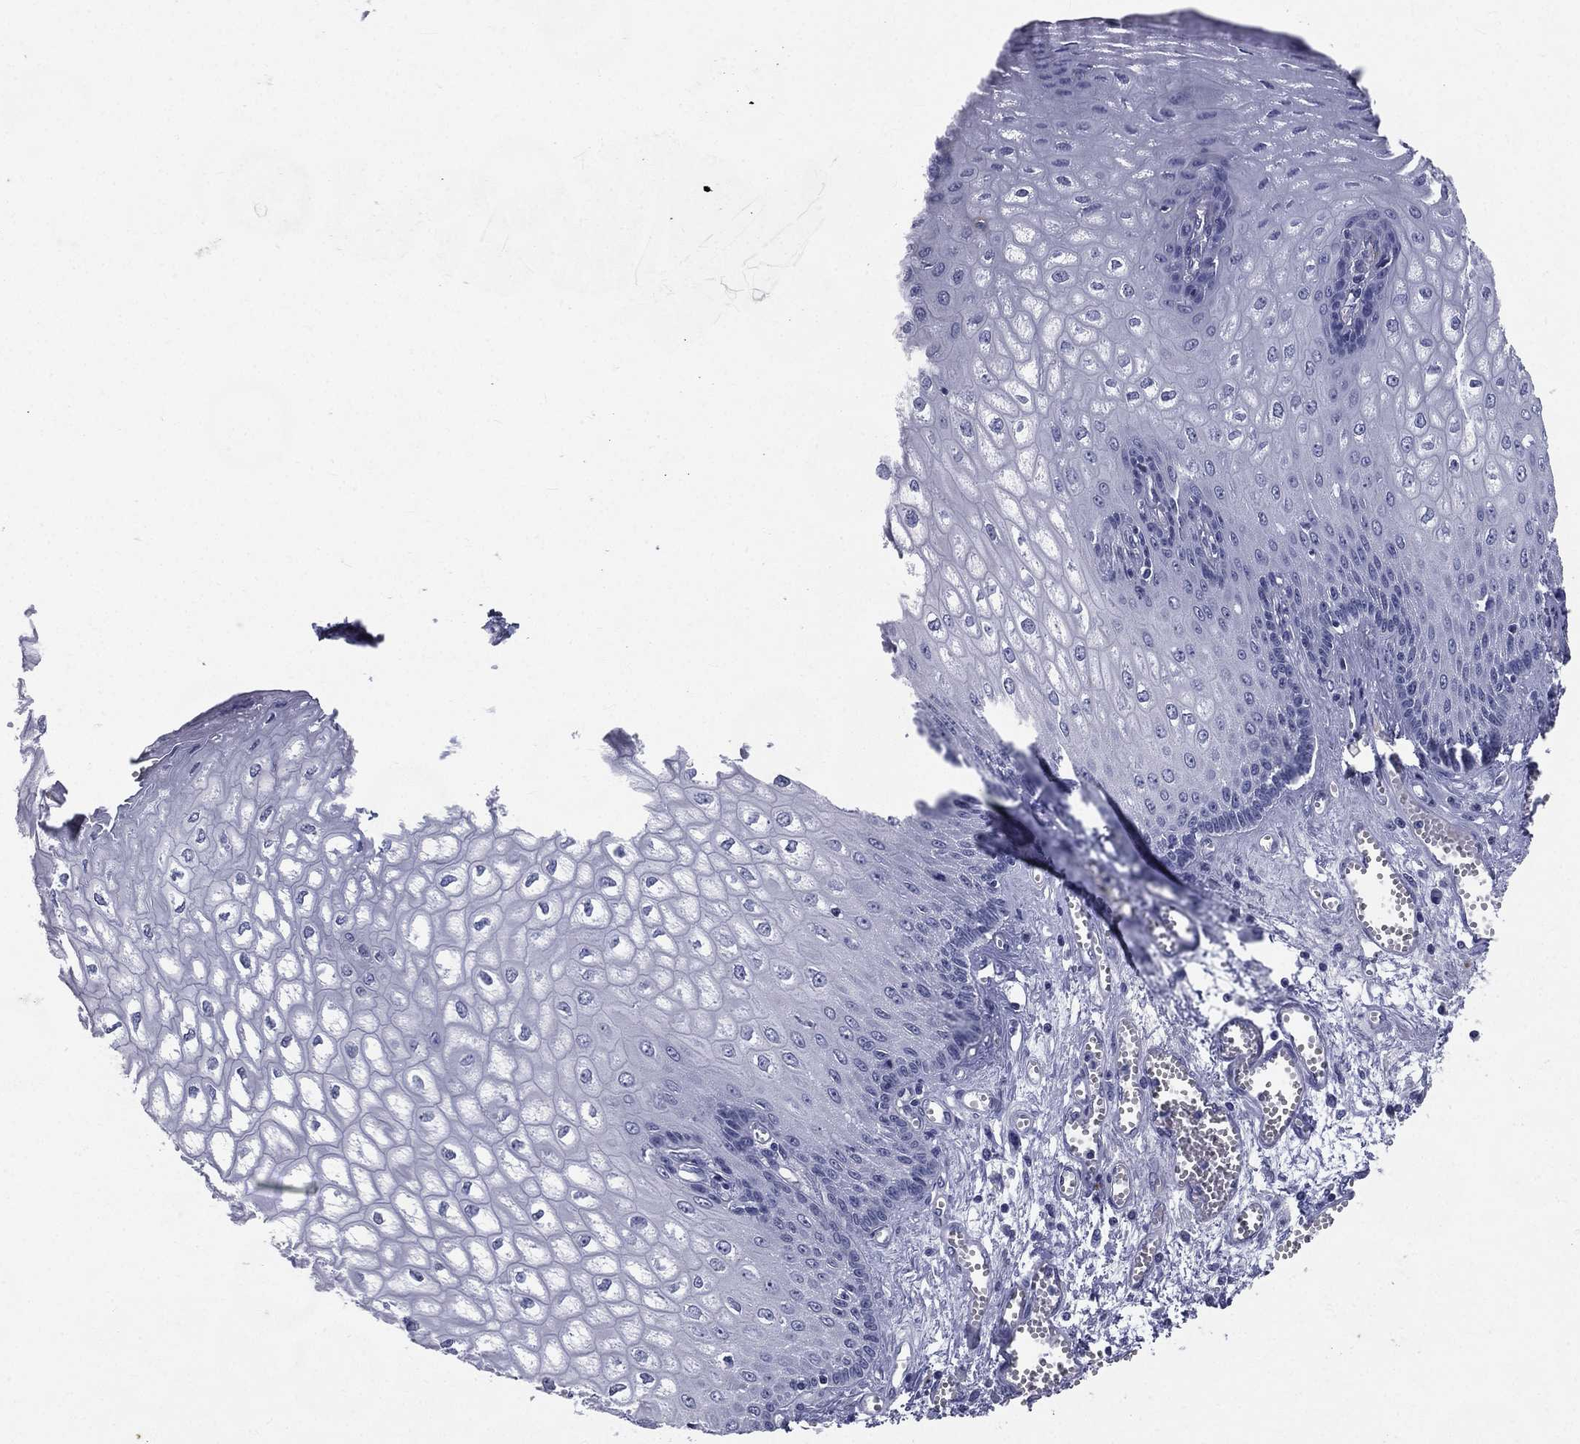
{"staining": {"intensity": "negative", "quantity": "none", "location": "none"}, "tissue": "esophagus", "cell_type": "Squamous epithelial cells", "image_type": "normal", "snomed": [{"axis": "morphology", "description": "Normal tissue, NOS"}, {"axis": "topography", "description": "Esophagus"}], "caption": "The photomicrograph reveals no significant expression in squamous epithelial cells of esophagus. (Brightfield microscopy of DAB immunohistochemistry (IHC) at high magnification).", "gene": "IFT27", "patient": {"sex": "male", "age": 58}}